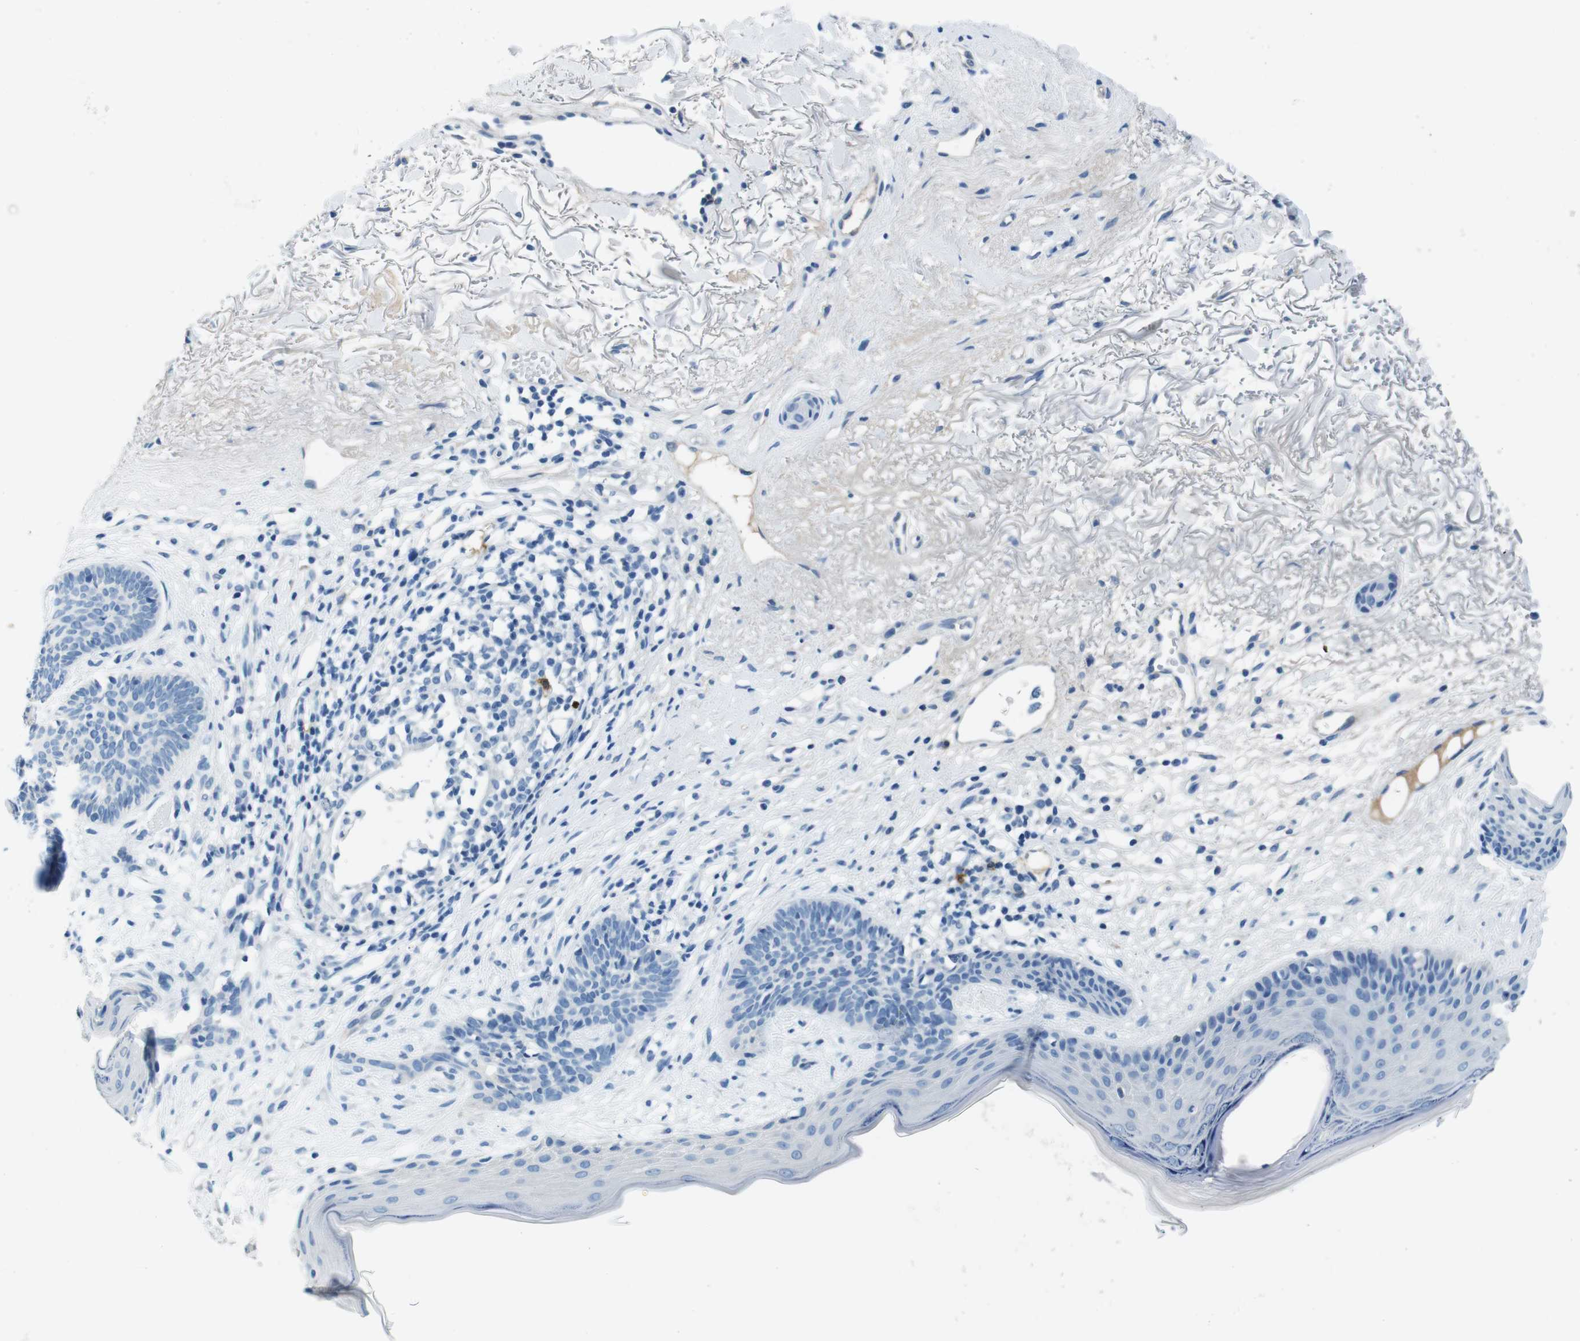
{"staining": {"intensity": "negative", "quantity": "none", "location": "none"}, "tissue": "skin cancer", "cell_type": "Tumor cells", "image_type": "cancer", "snomed": [{"axis": "morphology", "description": "Normal tissue, NOS"}, {"axis": "morphology", "description": "Basal cell carcinoma"}, {"axis": "topography", "description": "Skin"}], "caption": "Immunohistochemistry (IHC) of human skin basal cell carcinoma displays no staining in tumor cells.", "gene": "IGHD", "patient": {"sex": "female", "age": 70}}